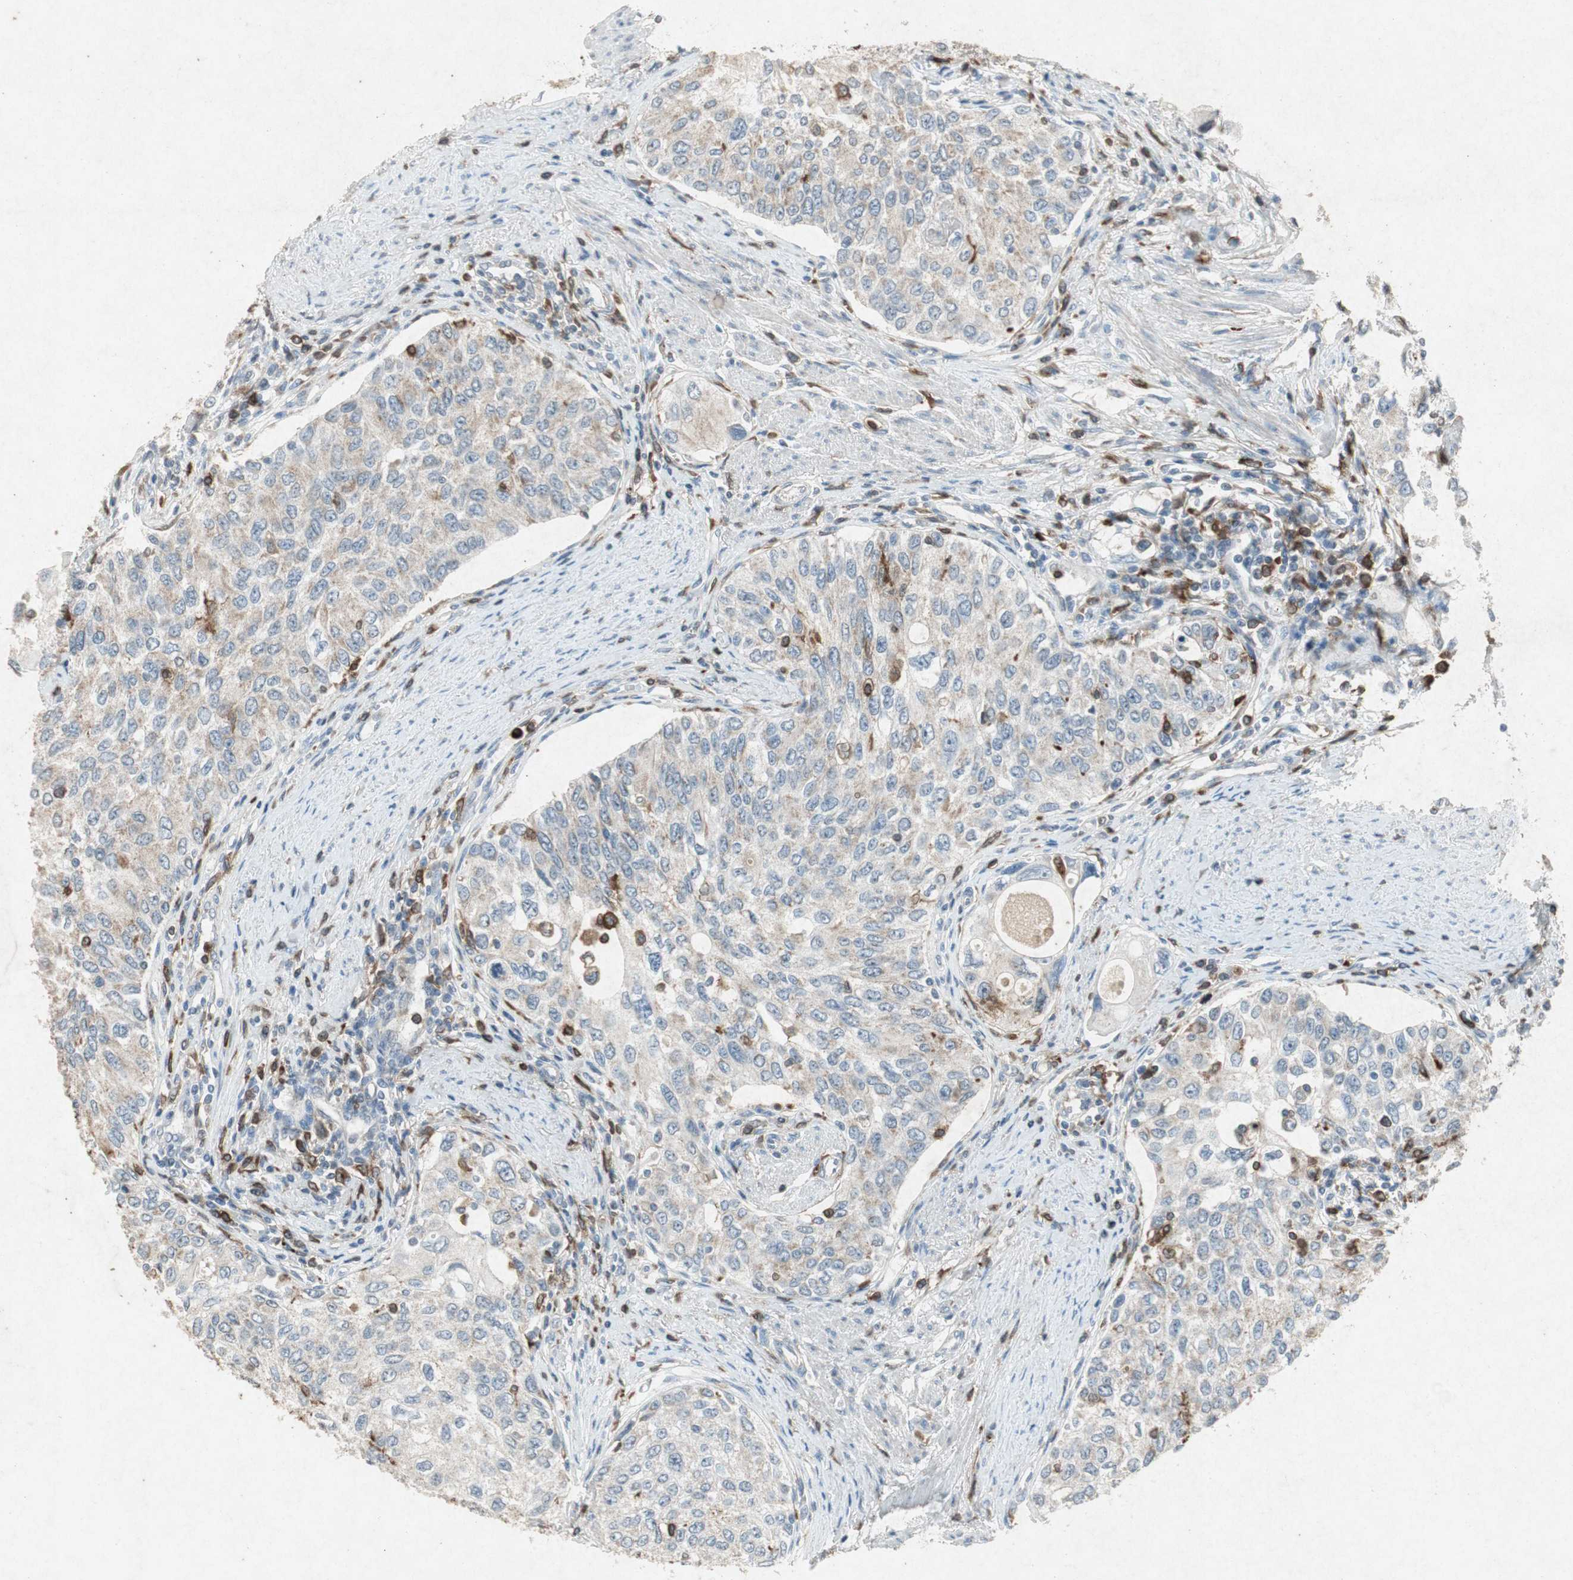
{"staining": {"intensity": "weak", "quantity": "25%-75%", "location": "cytoplasmic/membranous"}, "tissue": "urothelial cancer", "cell_type": "Tumor cells", "image_type": "cancer", "snomed": [{"axis": "morphology", "description": "Urothelial carcinoma, High grade"}, {"axis": "topography", "description": "Urinary bladder"}], "caption": "Protein positivity by immunohistochemistry (IHC) reveals weak cytoplasmic/membranous positivity in approximately 25%-75% of tumor cells in high-grade urothelial carcinoma. The staining is performed using DAB brown chromogen to label protein expression. The nuclei are counter-stained blue using hematoxylin.", "gene": "TYROBP", "patient": {"sex": "female", "age": 56}}